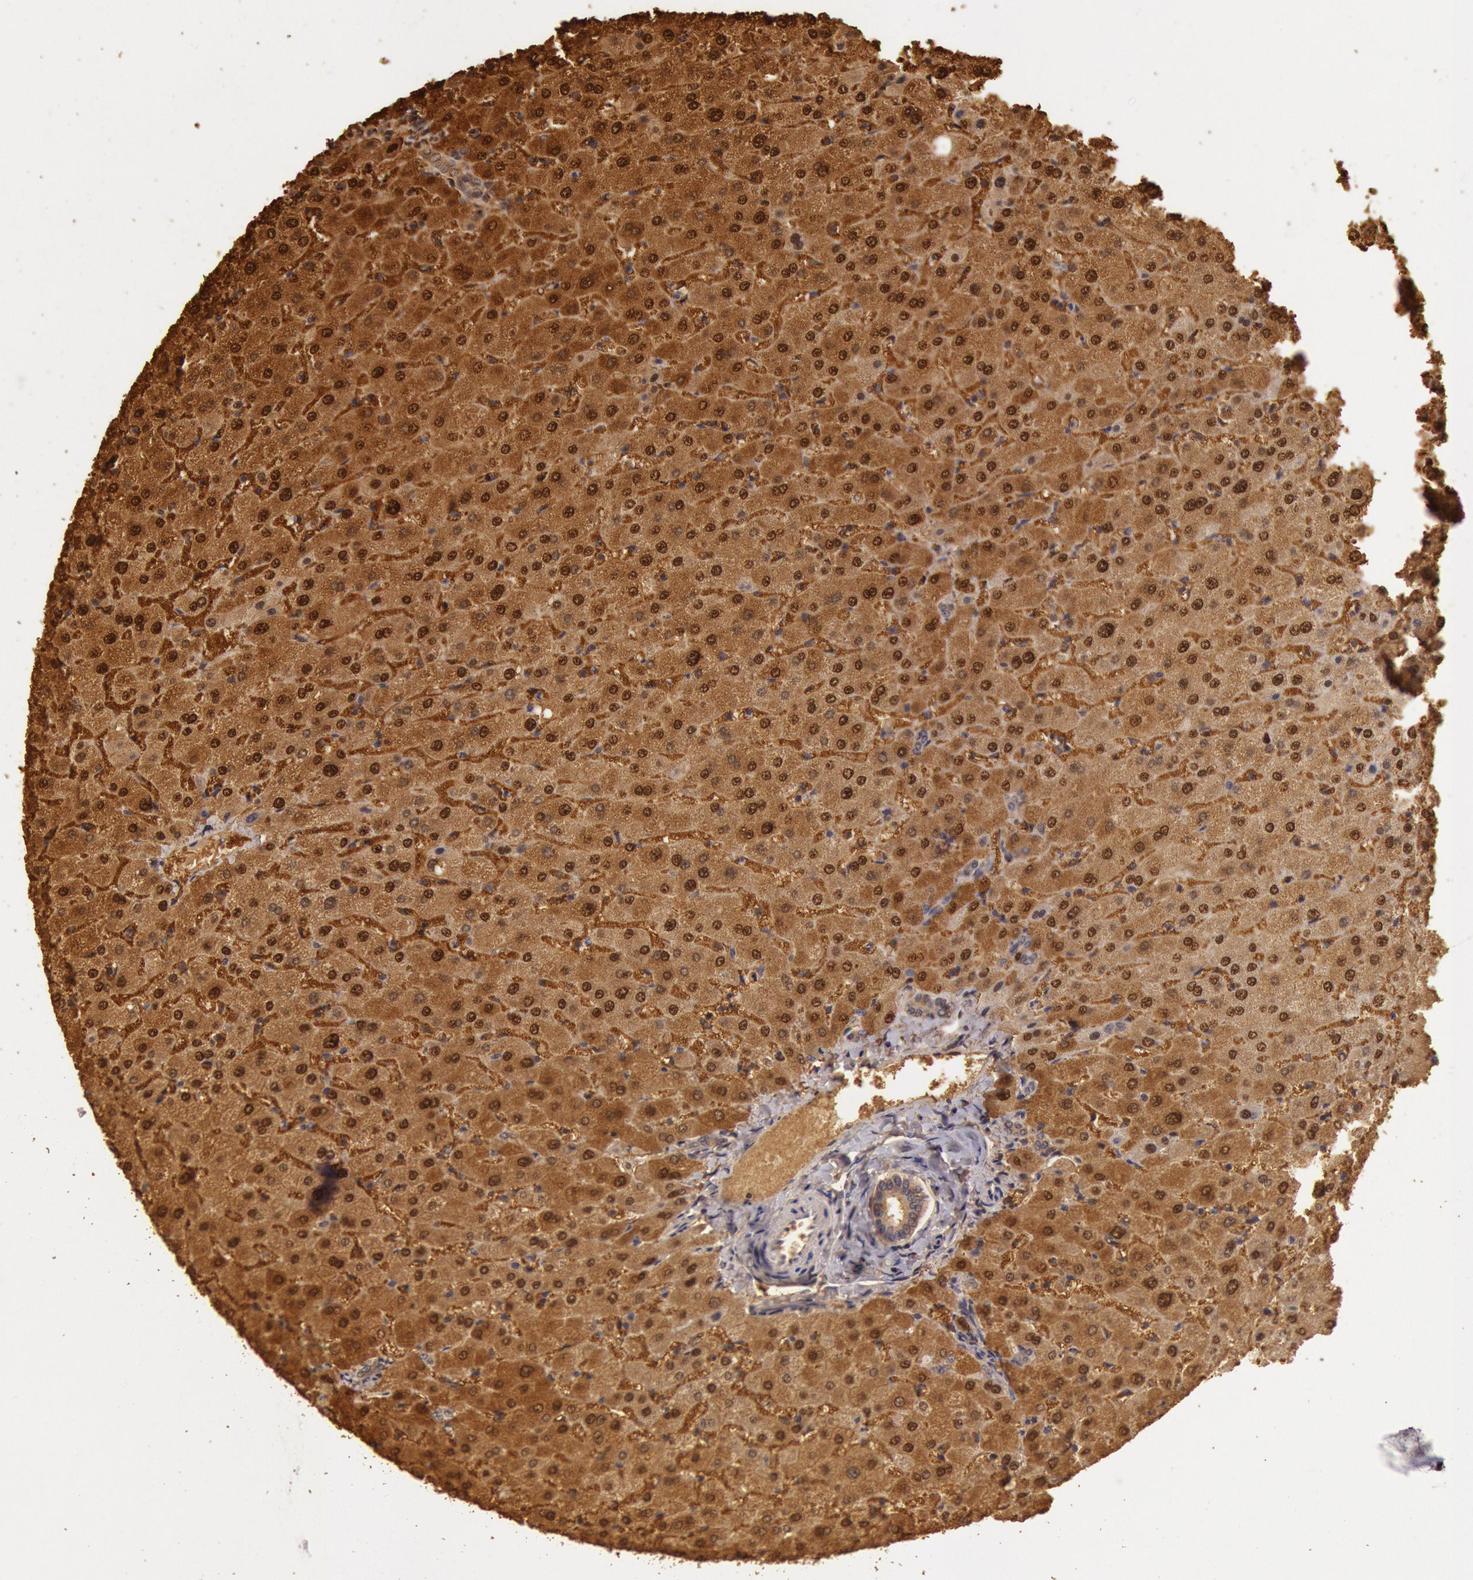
{"staining": {"intensity": "moderate", "quantity": ">75%", "location": "cytoplasmic/membranous"}, "tissue": "liver", "cell_type": "Cholangiocytes", "image_type": "normal", "snomed": [{"axis": "morphology", "description": "Normal tissue, NOS"}, {"axis": "morphology", "description": "Fibrosis, NOS"}, {"axis": "topography", "description": "Liver"}], "caption": "Moderate cytoplasmic/membranous protein positivity is present in approximately >75% of cholangiocytes in liver. The protein is shown in brown color, while the nuclei are stained blue.", "gene": "SOD1", "patient": {"sex": "female", "age": 29}}